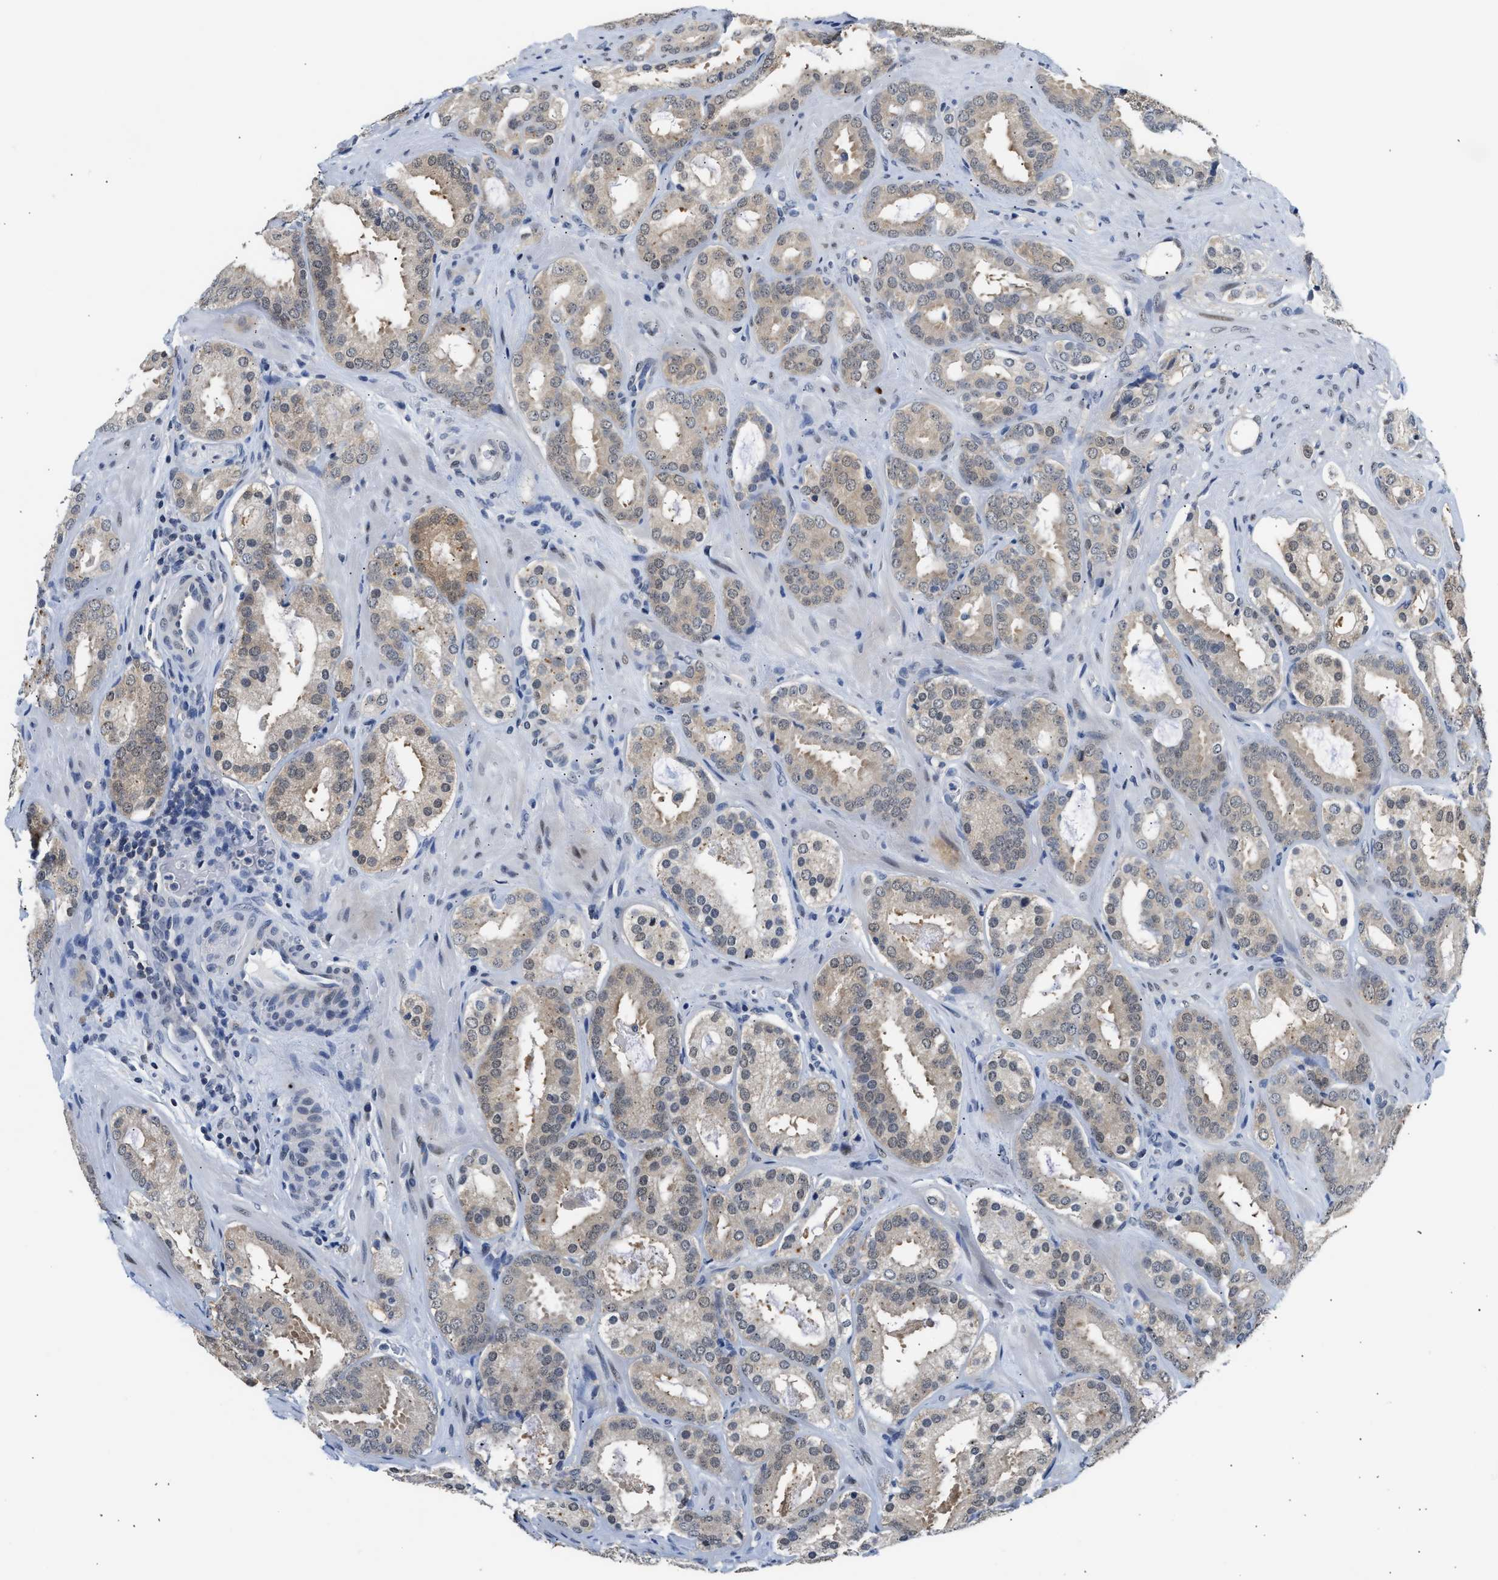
{"staining": {"intensity": "weak", "quantity": "<25%", "location": "cytoplasmic/membranous"}, "tissue": "prostate cancer", "cell_type": "Tumor cells", "image_type": "cancer", "snomed": [{"axis": "morphology", "description": "Adenocarcinoma, Low grade"}, {"axis": "topography", "description": "Prostate"}], "caption": "IHC micrograph of human adenocarcinoma (low-grade) (prostate) stained for a protein (brown), which shows no staining in tumor cells.", "gene": "PPM1L", "patient": {"sex": "male", "age": 69}}